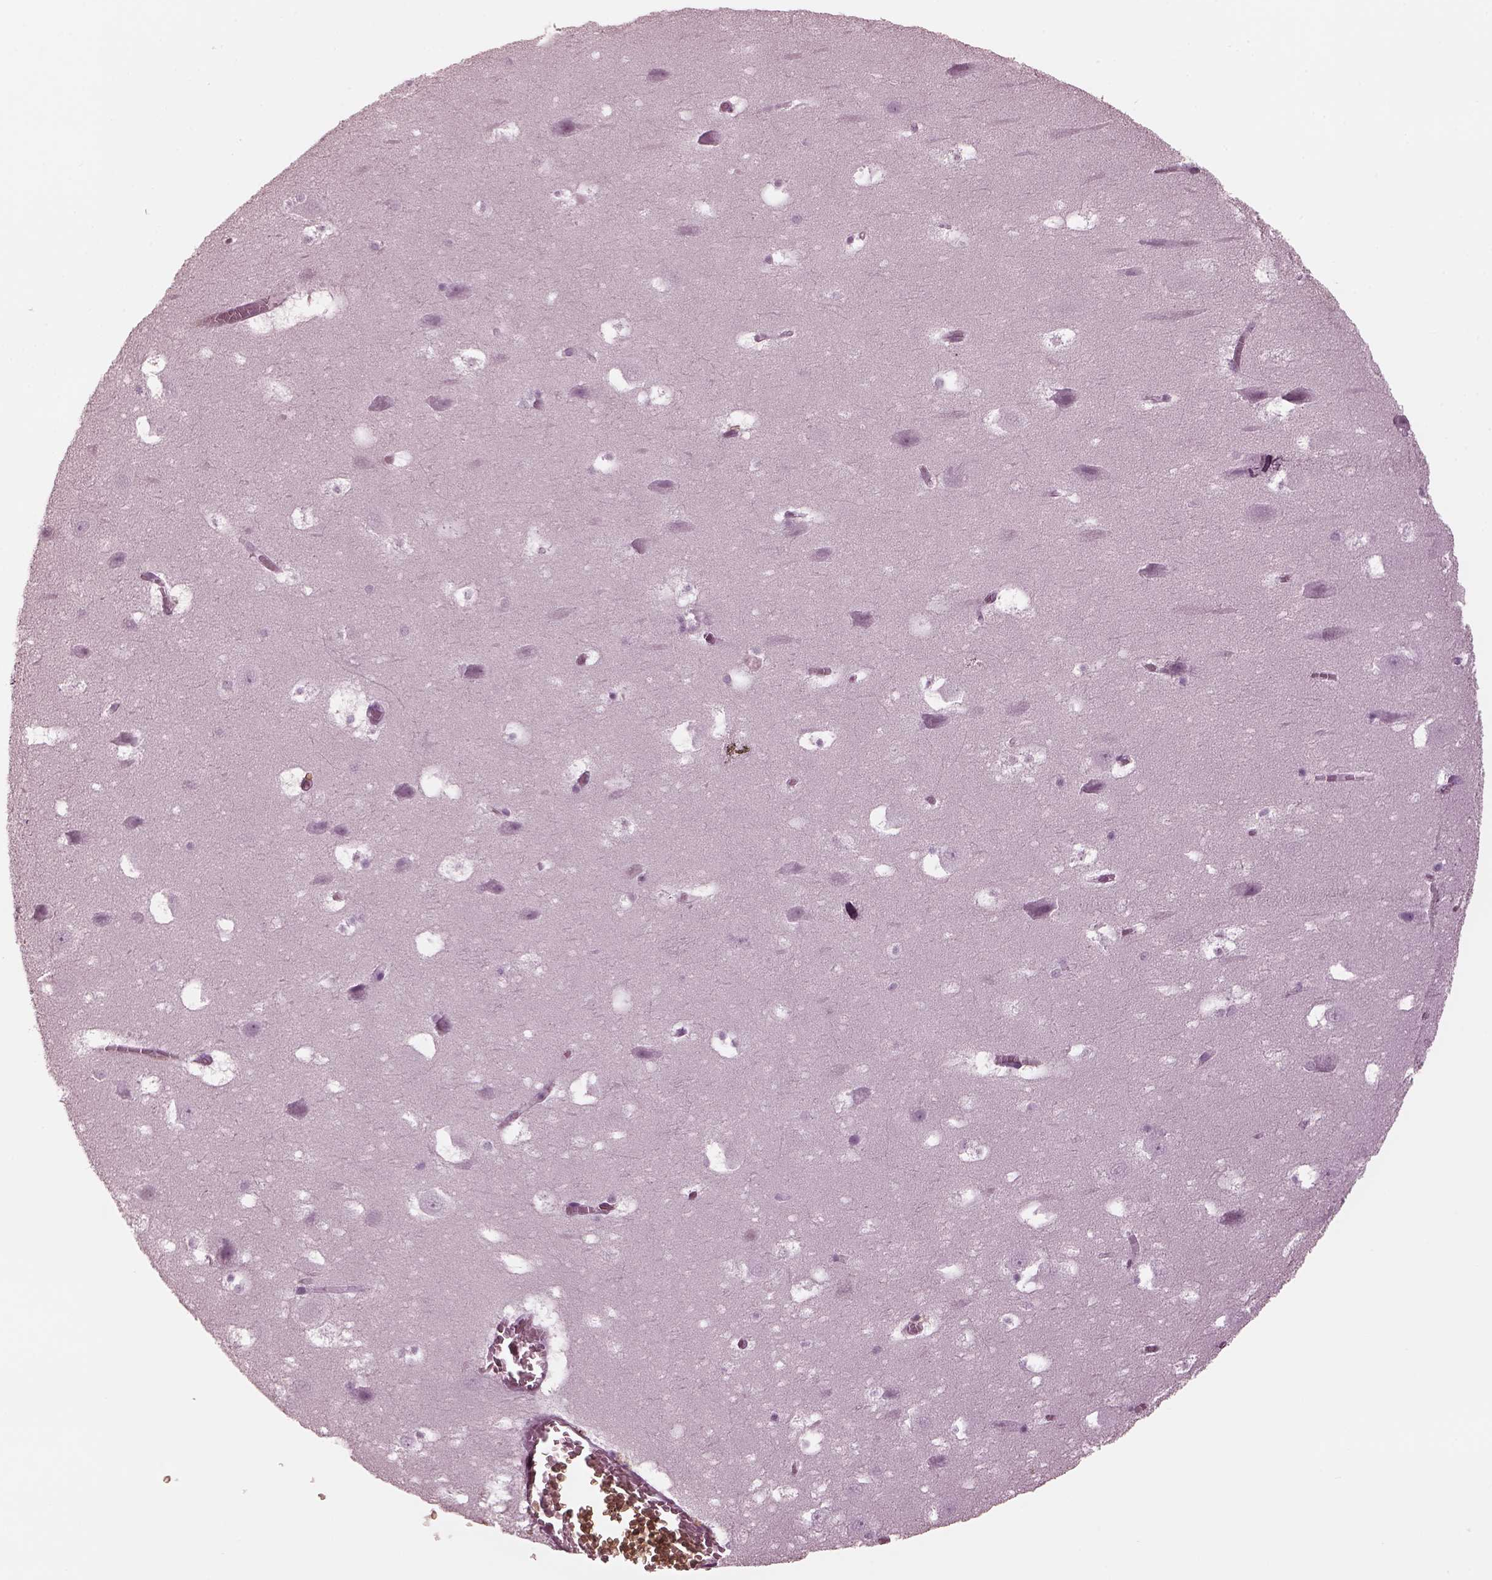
{"staining": {"intensity": "negative", "quantity": "none", "location": "none"}, "tissue": "hippocampus", "cell_type": "Glial cells", "image_type": "normal", "snomed": [{"axis": "morphology", "description": "Normal tissue, NOS"}, {"axis": "topography", "description": "Hippocampus"}], "caption": "A high-resolution histopathology image shows immunohistochemistry (IHC) staining of benign hippocampus, which demonstrates no significant positivity in glial cells.", "gene": "CGA", "patient": {"sex": "male", "age": 45}}